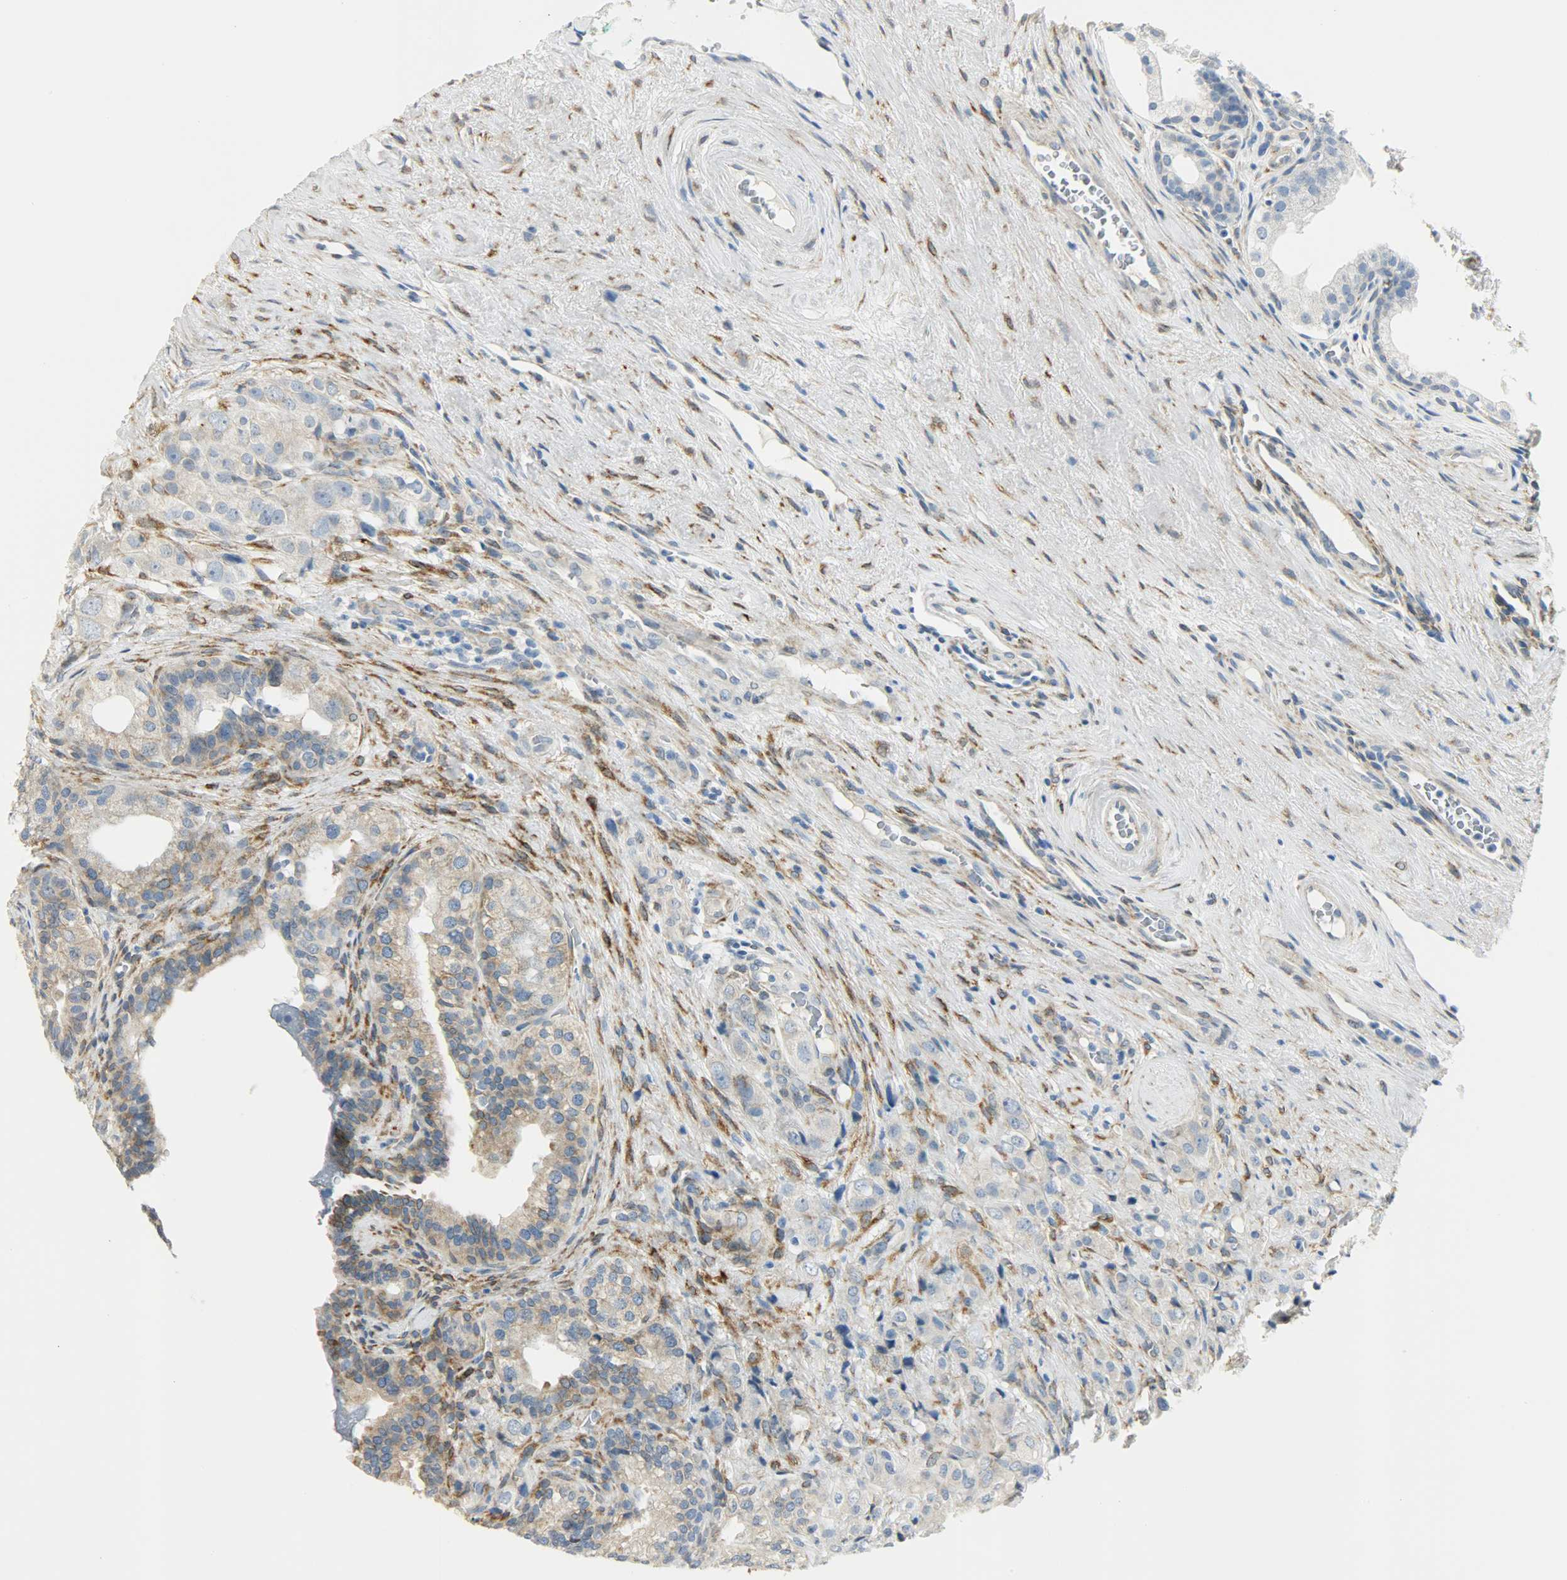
{"staining": {"intensity": "moderate", "quantity": "25%-75%", "location": "cytoplasmic/membranous"}, "tissue": "prostate cancer", "cell_type": "Tumor cells", "image_type": "cancer", "snomed": [{"axis": "morphology", "description": "Adenocarcinoma, High grade"}, {"axis": "topography", "description": "Prostate"}], "caption": "Immunohistochemistry image of neoplastic tissue: human prostate cancer stained using IHC reveals medium levels of moderate protein expression localized specifically in the cytoplasmic/membranous of tumor cells, appearing as a cytoplasmic/membranous brown color.", "gene": "PKD2", "patient": {"sex": "male", "age": 68}}